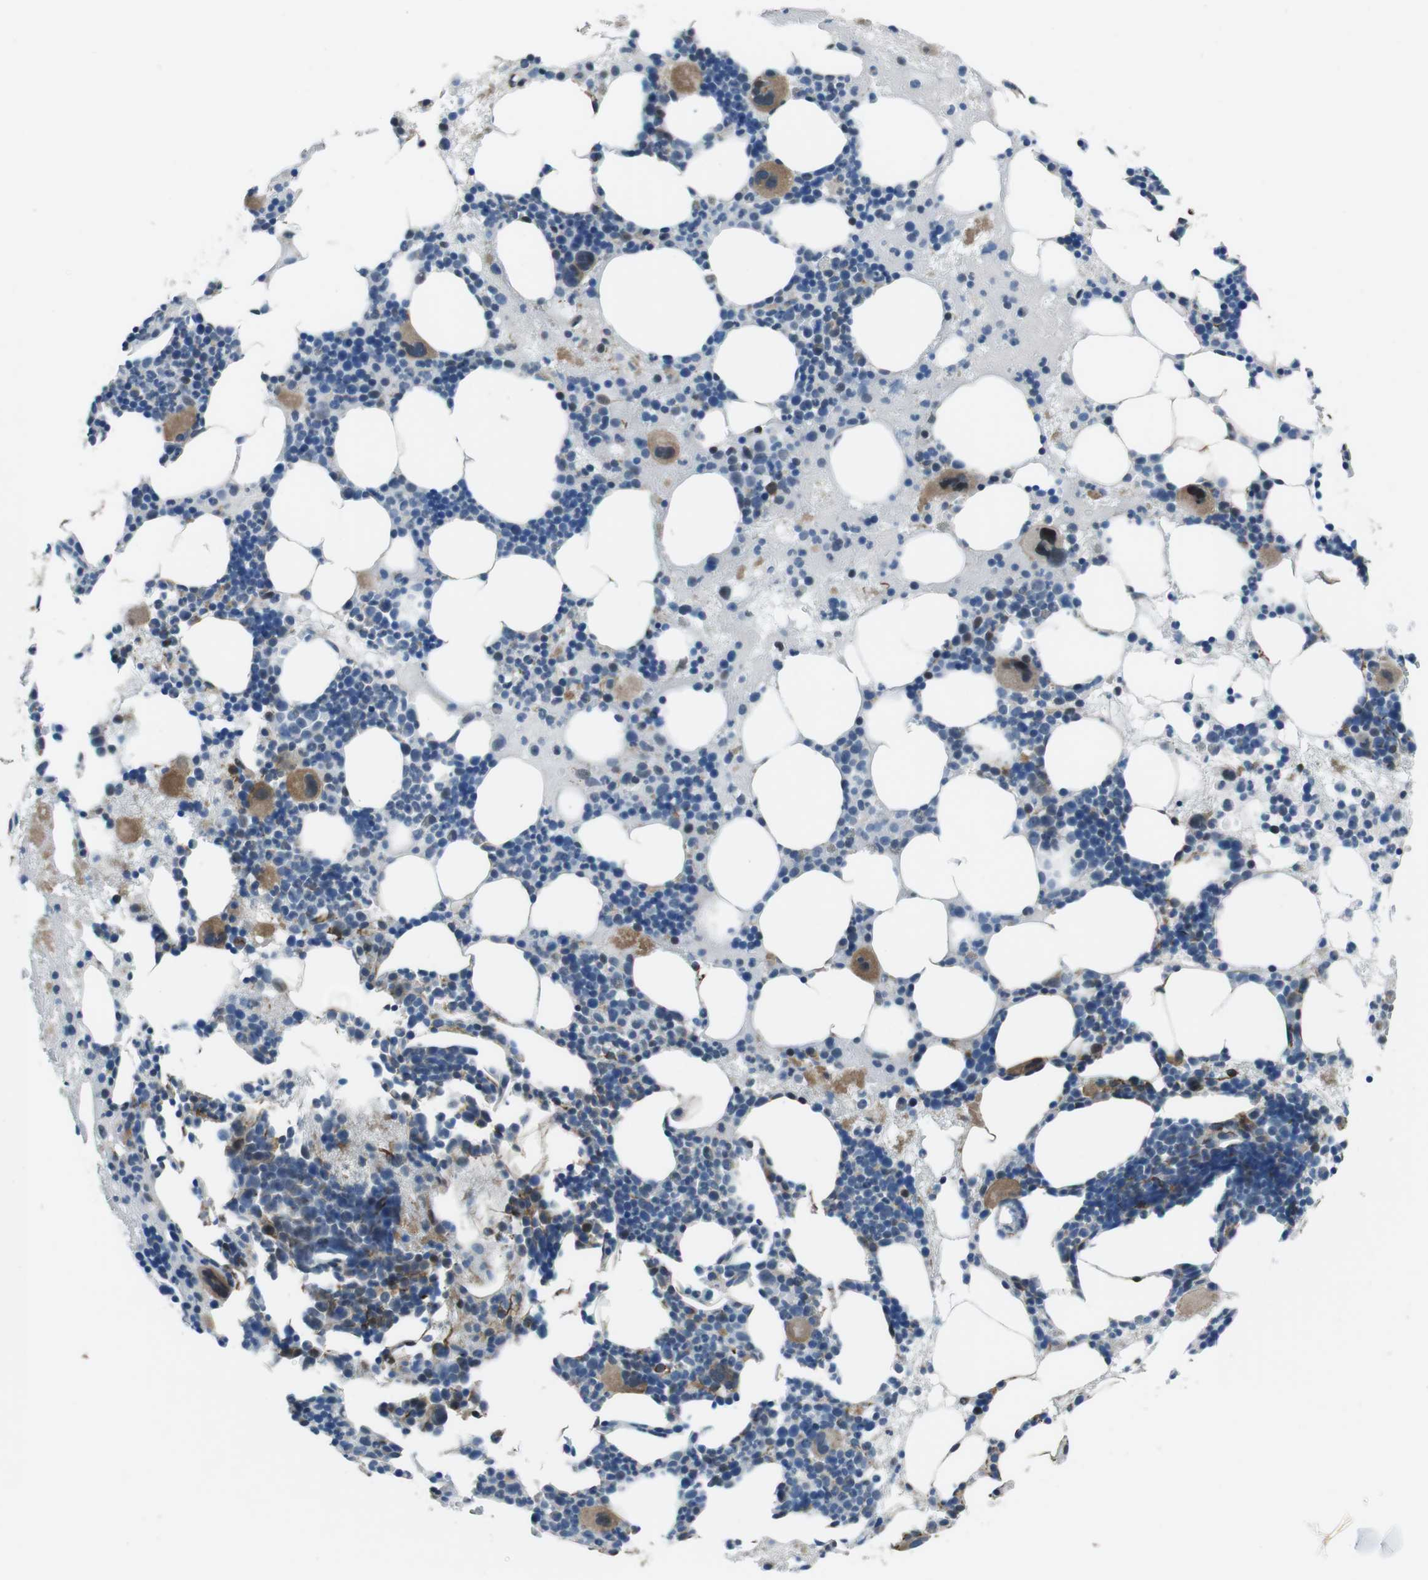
{"staining": {"intensity": "moderate", "quantity": "<25%", "location": "cytoplasmic/membranous,nuclear"}, "tissue": "bone marrow", "cell_type": "Hematopoietic cells", "image_type": "normal", "snomed": [{"axis": "morphology", "description": "Normal tissue, NOS"}, {"axis": "morphology", "description": "Inflammation, NOS"}, {"axis": "topography", "description": "Bone marrow"}], "caption": "Protein staining of unremarkable bone marrow reveals moderate cytoplasmic/membranous,nuclear staining in about <25% of hematopoietic cells.", "gene": "LRRC49", "patient": {"sex": "female", "age": 76}}